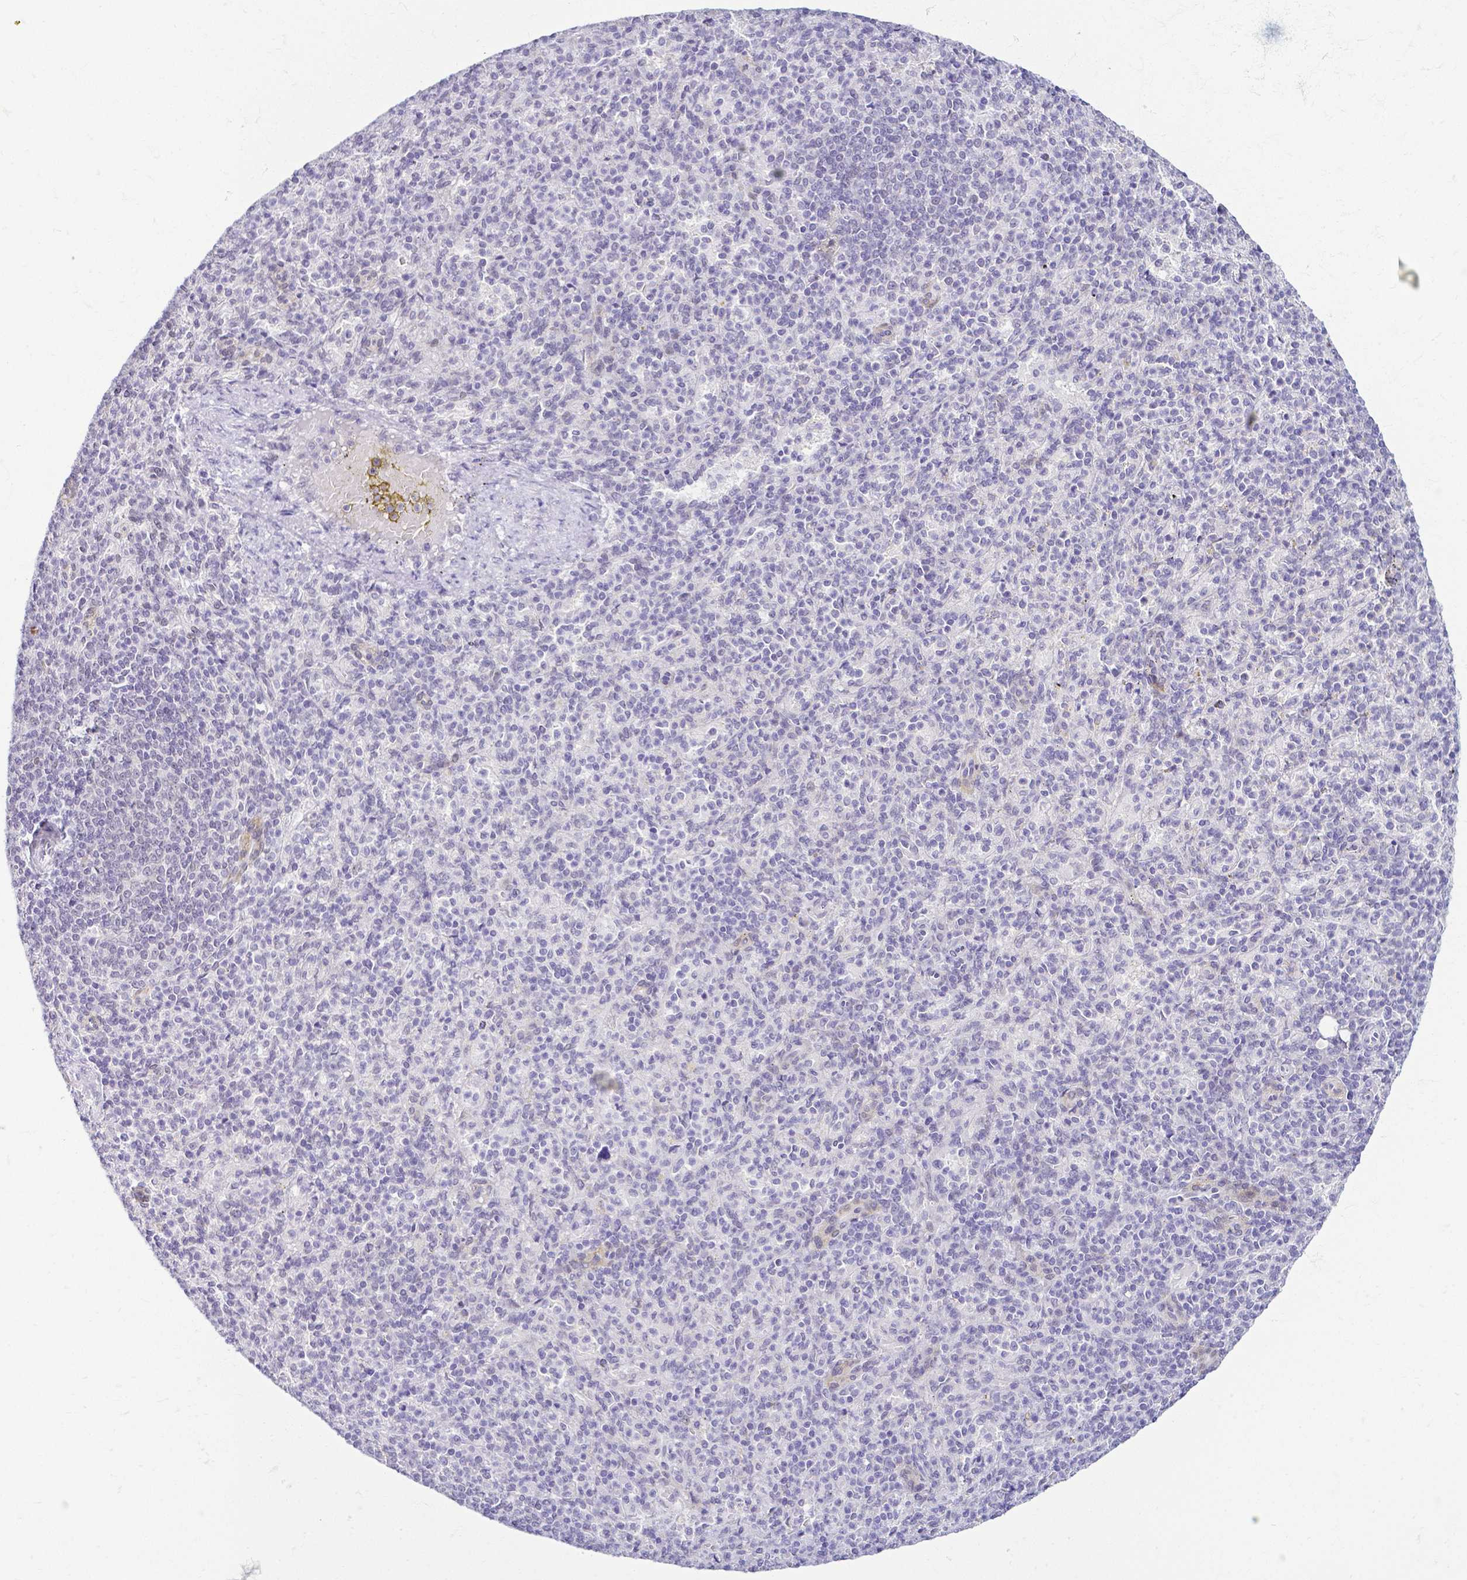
{"staining": {"intensity": "negative", "quantity": "none", "location": "none"}, "tissue": "spleen", "cell_type": "Cells in red pulp", "image_type": "normal", "snomed": [{"axis": "morphology", "description": "Normal tissue, NOS"}, {"axis": "topography", "description": "Spleen"}], "caption": "High power microscopy image of an IHC photomicrograph of benign spleen, revealing no significant staining in cells in red pulp. Brightfield microscopy of IHC stained with DAB (3,3'-diaminobenzidine) (brown) and hematoxylin (blue), captured at high magnification.", "gene": "FAM83G", "patient": {"sex": "female", "age": 74}}